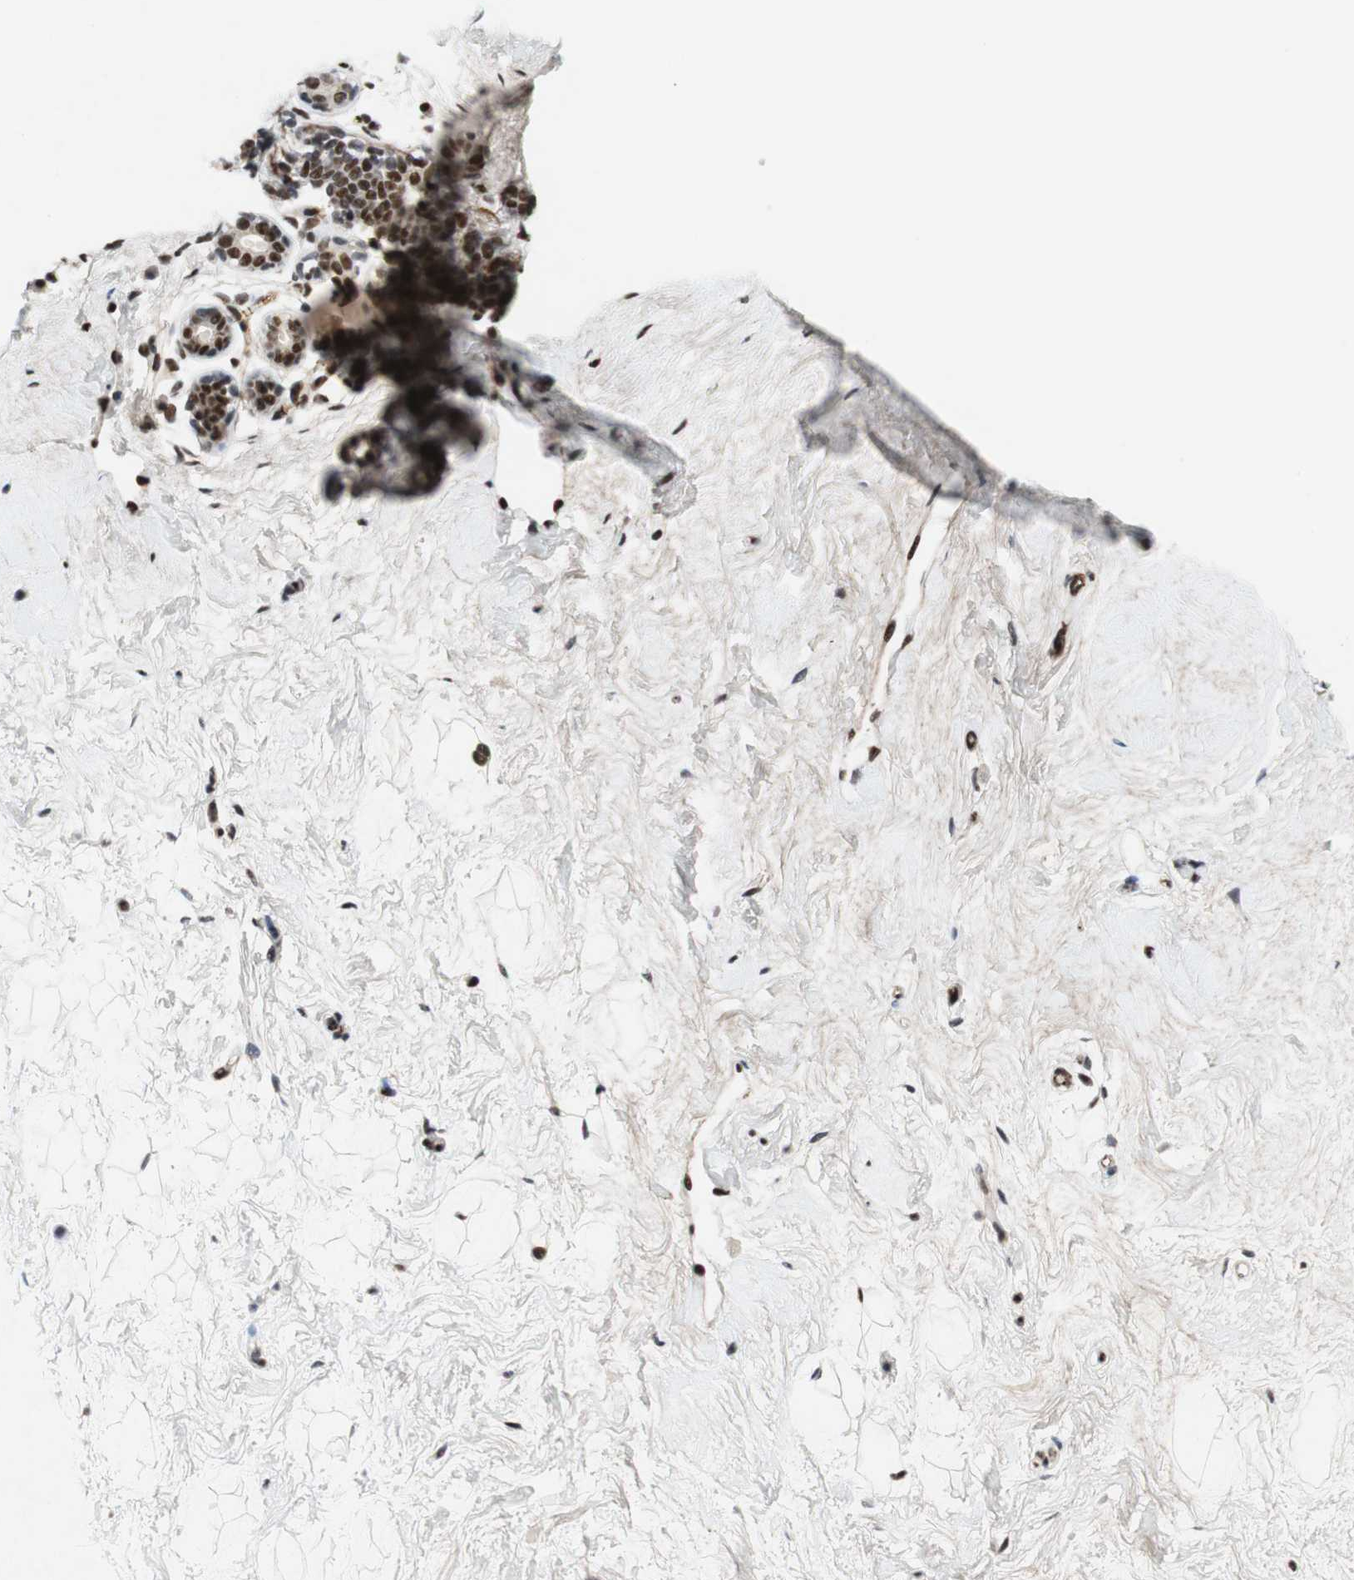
{"staining": {"intensity": "weak", "quantity": ">75%", "location": "nuclear"}, "tissue": "breast", "cell_type": "Adipocytes", "image_type": "normal", "snomed": [{"axis": "morphology", "description": "Normal tissue, NOS"}, {"axis": "topography", "description": "Breast"}], "caption": "Immunohistochemistry of normal breast demonstrates low levels of weak nuclear positivity in approximately >75% of adipocytes.", "gene": "TLE1", "patient": {"sex": "female", "age": 23}}